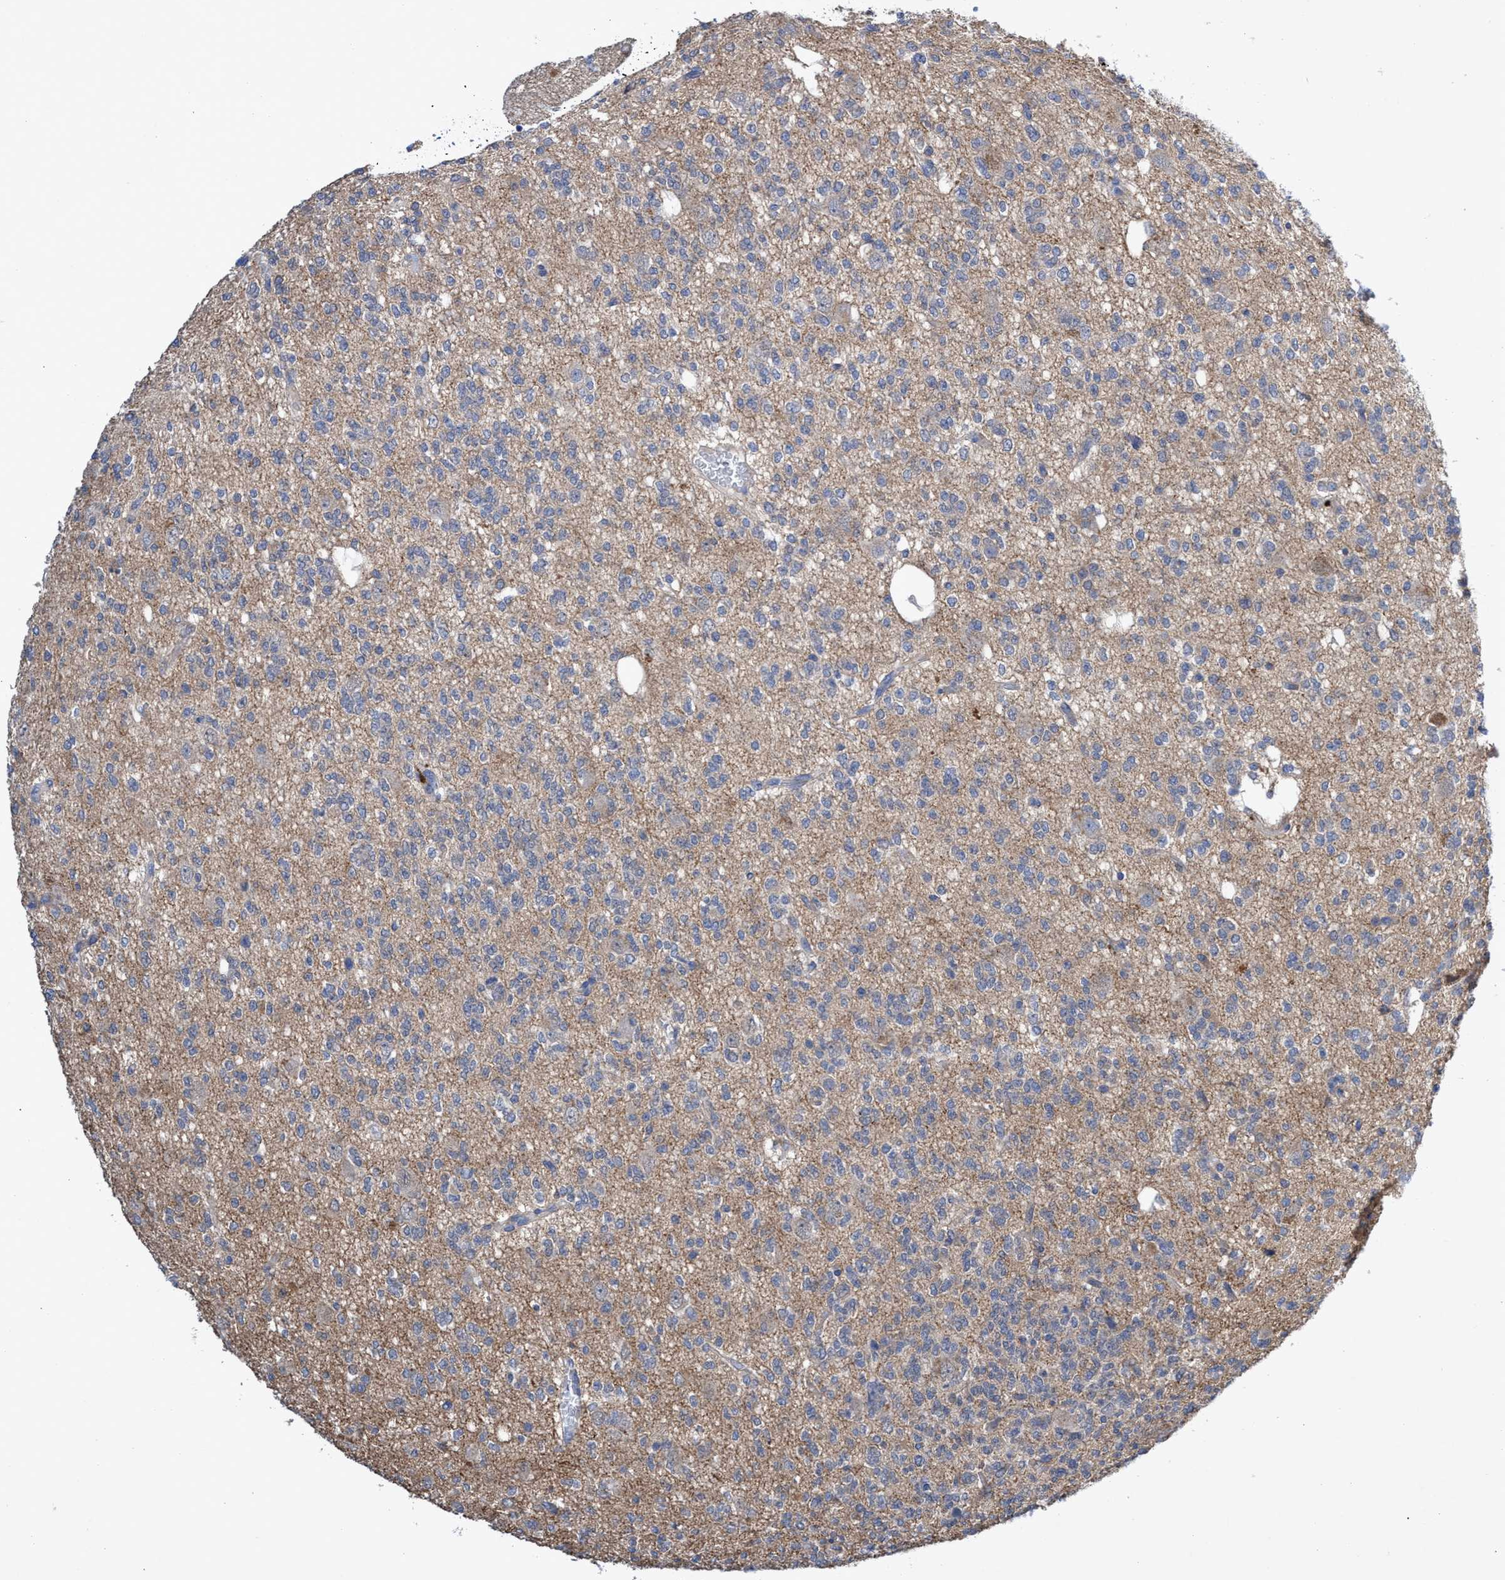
{"staining": {"intensity": "weak", "quantity": "<25%", "location": "cytoplasmic/membranous"}, "tissue": "glioma", "cell_type": "Tumor cells", "image_type": "cancer", "snomed": [{"axis": "morphology", "description": "Glioma, malignant, Low grade"}, {"axis": "topography", "description": "Brain"}], "caption": "A photomicrograph of human glioma is negative for staining in tumor cells.", "gene": "SVEP1", "patient": {"sex": "male", "age": 38}}